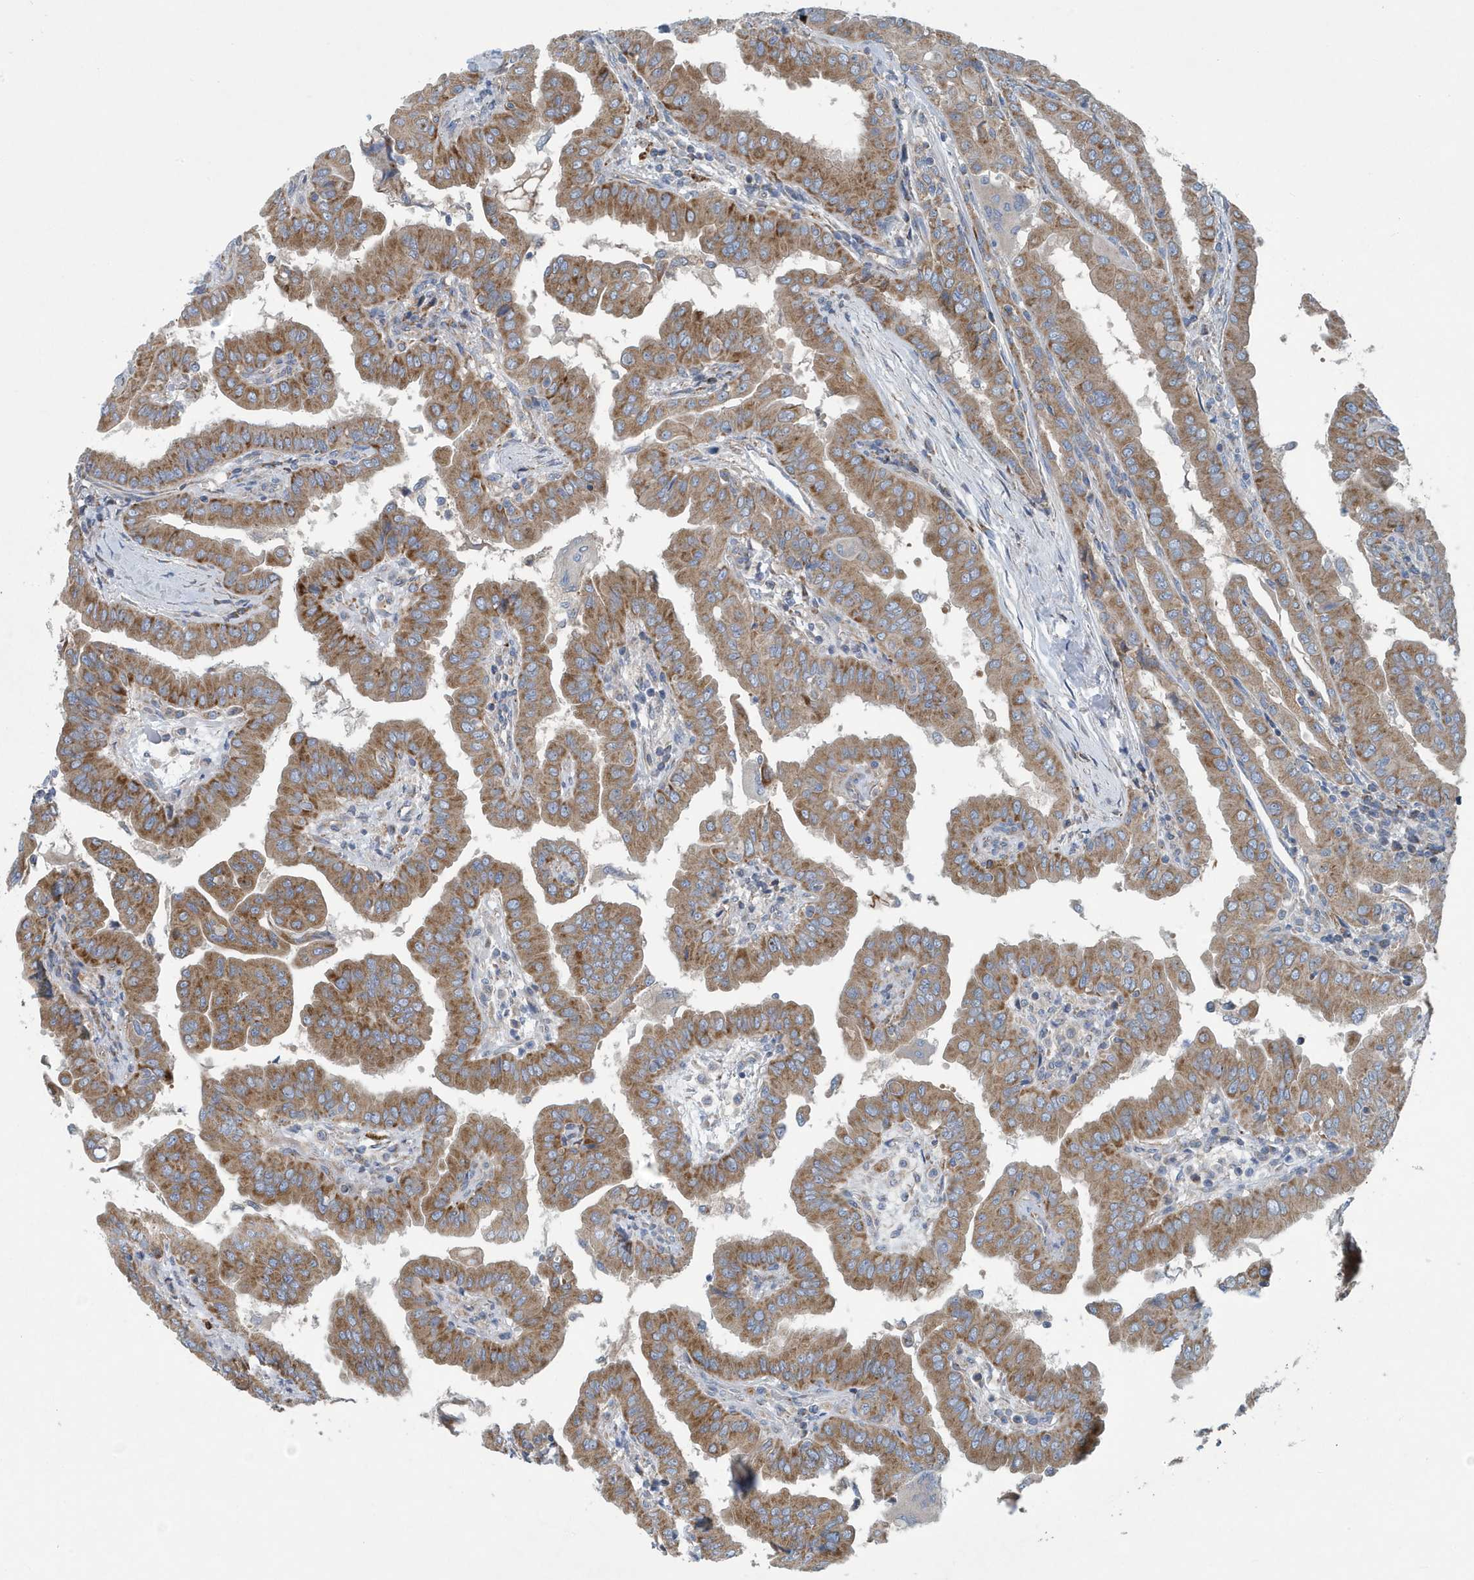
{"staining": {"intensity": "moderate", "quantity": ">75%", "location": "cytoplasmic/membranous"}, "tissue": "thyroid cancer", "cell_type": "Tumor cells", "image_type": "cancer", "snomed": [{"axis": "morphology", "description": "Papillary adenocarcinoma, NOS"}, {"axis": "topography", "description": "Thyroid gland"}], "caption": "Tumor cells exhibit medium levels of moderate cytoplasmic/membranous expression in about >75% of cells in human thyroid cancer.", "gene": "PPM1M", "patient": {"sex": "male", "age": 33}}